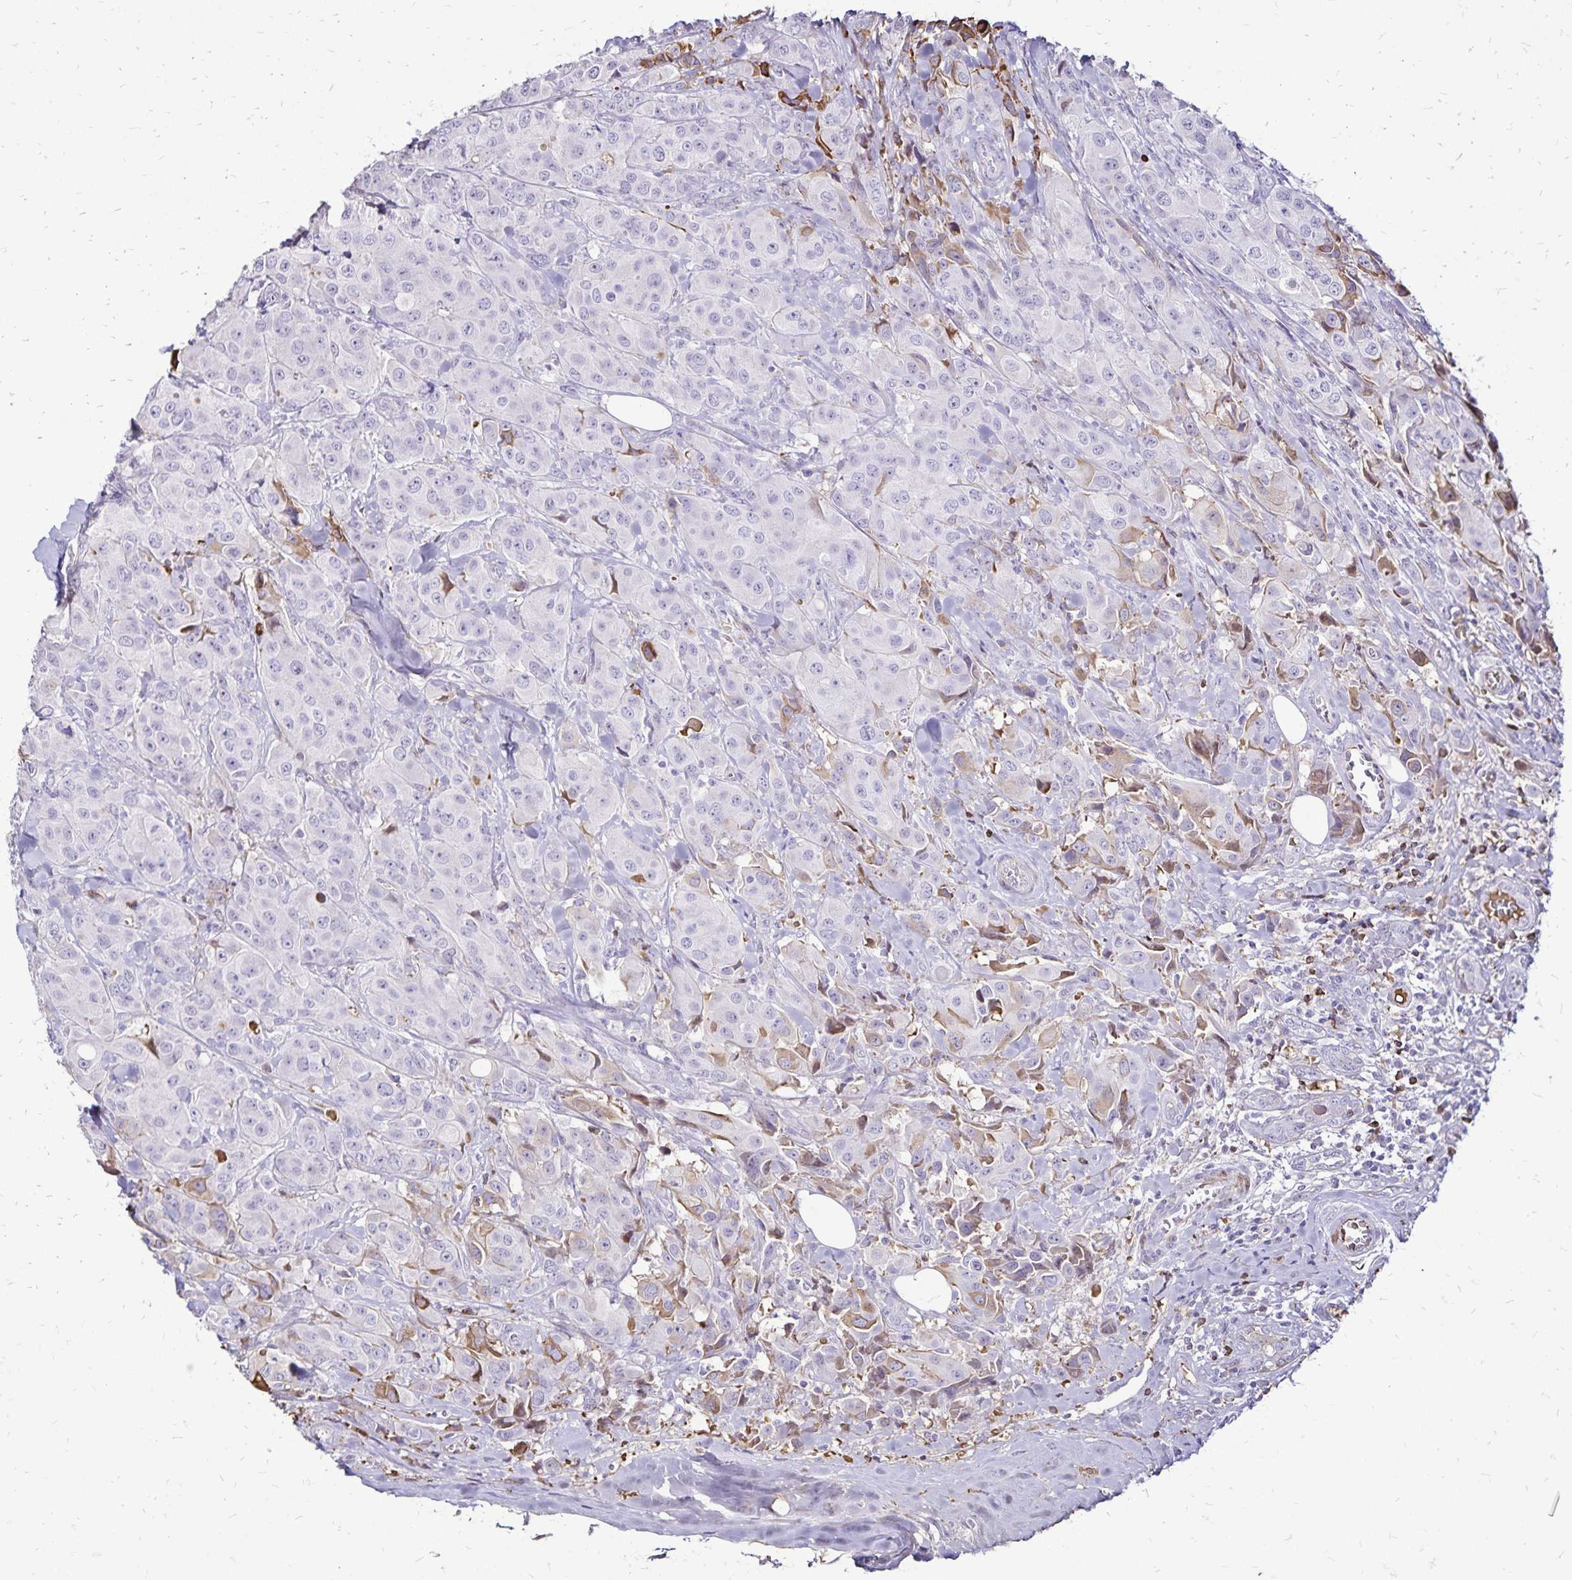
{"staining": {"intensity": "negative", "quantity": "none", "location": "none"}, "tissue": "breast cancer", "cell_type": "Tumor cells", "image_type": "cancer", "snomed": [{"axis": "morphology", "description": "Normal tissue, NOS"}, {"axis": "morphology", "description": "Duct carcinoma"}, {"axis": "topography", "description": "Breast"}], "caption": "IHC histopathology image of human breast cancer (invasive ductal carcinoma) stained for a protein (brown), which reveals no positivity in tumor cells. The staining is performed using DAB (3,3'-diaminobenzidine) brown chromogen with nuclei counter-stained in using hematoxylin.", "gene": "KISS1", "patient": {"sex": "female", "age": 43}}